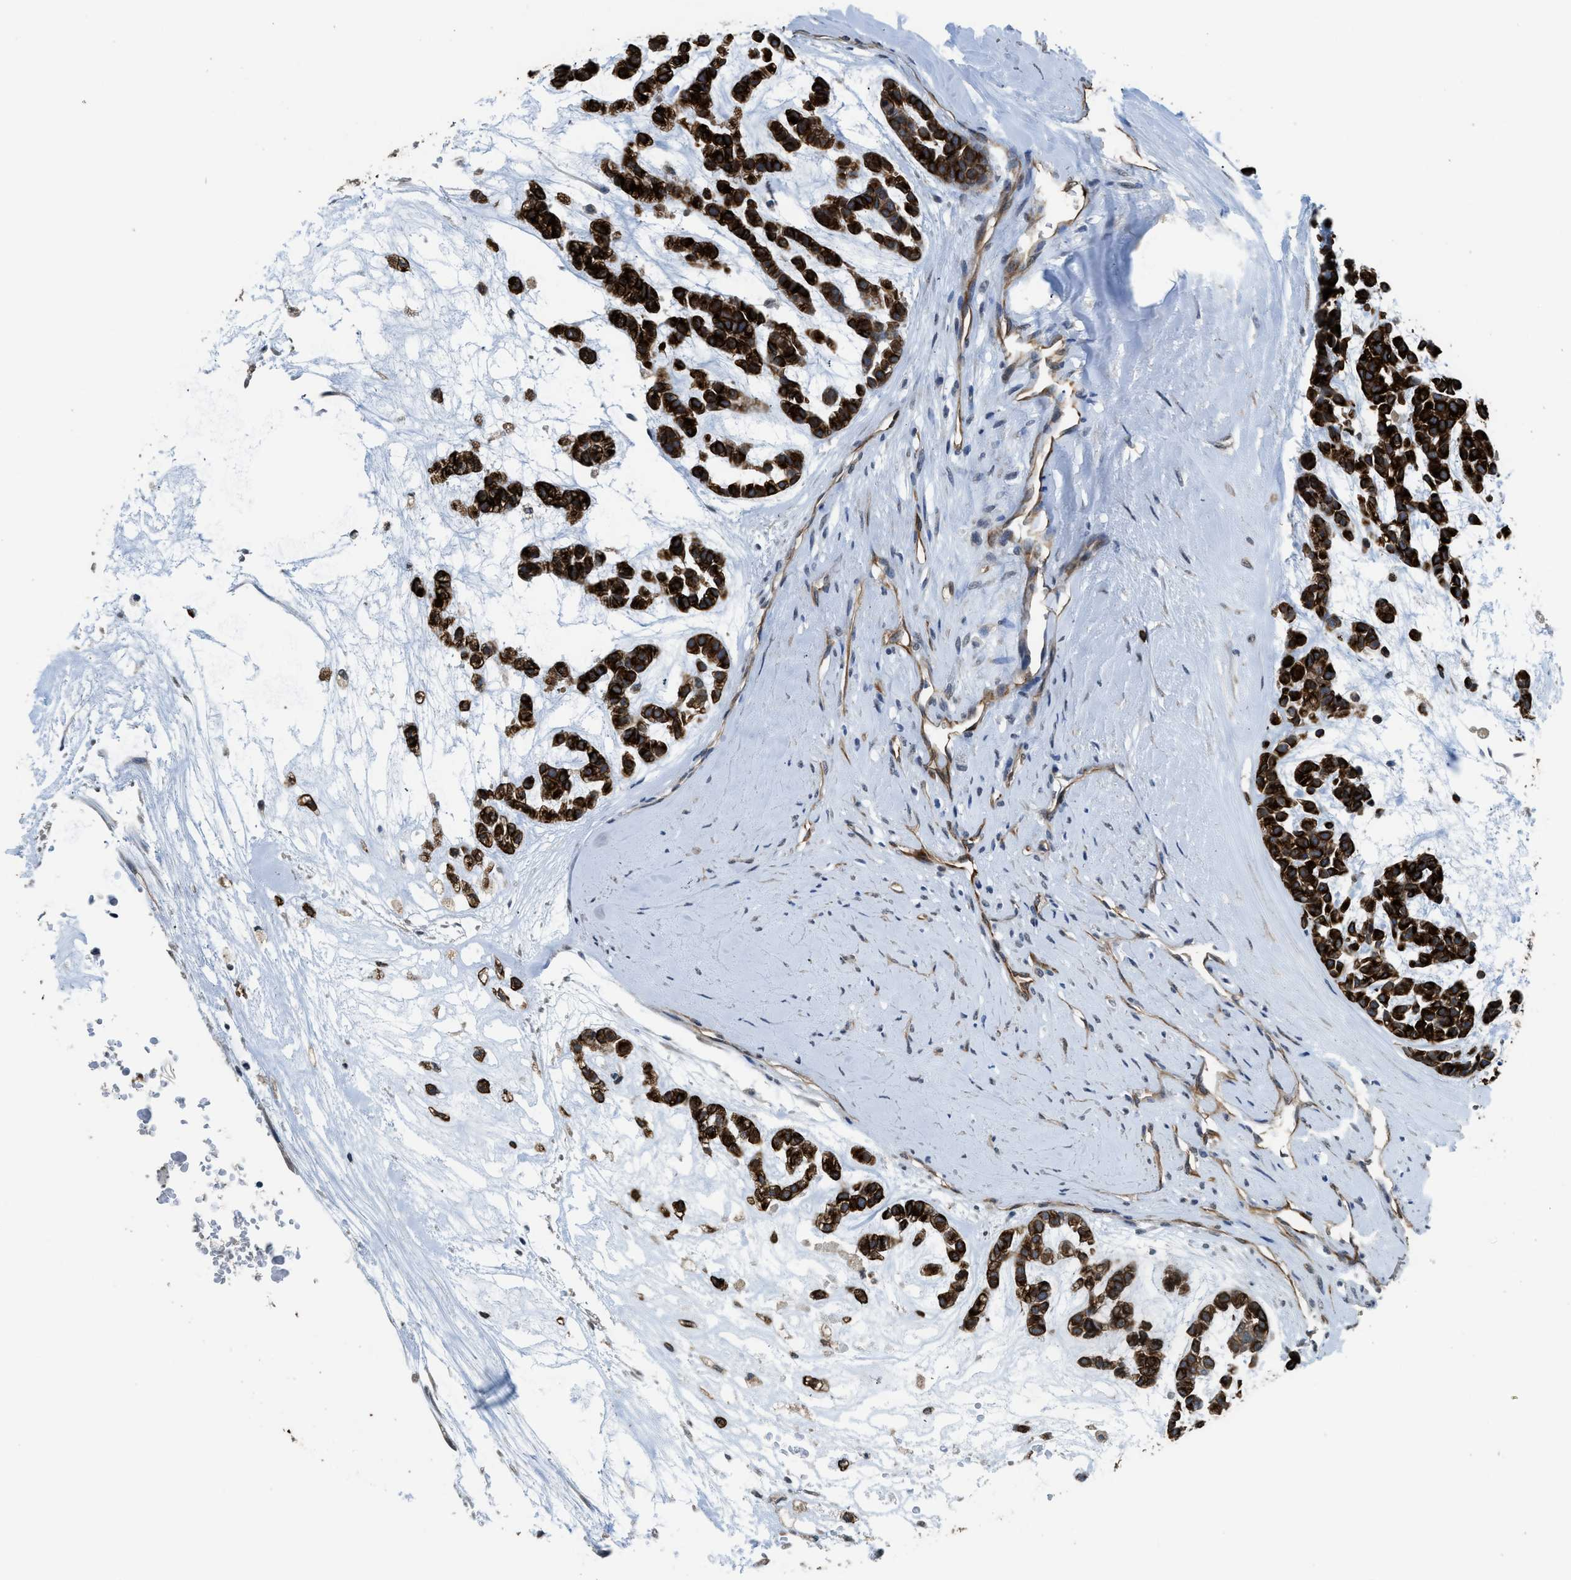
{"staining": {"intensity": "strong", "quantity": ">75%", "location": "cytoplasmic/membranous"}, "tissue": "head and neck cancer", "cell_type": "Tumor cells", "image_type": "cancer", "snomed": [{"axis": "morphology", "description": "Adenocarcinoma, NOS"}, {"axis": "morphology", "description": "Adenoma, NOS"}, {"axis": "topography", "description": "Head-Neck"}], "caption": "Tumor cells show high levels of strong cytoplasmic/membranous staining in about >75% of cells in head and neck adenocarcinoma. The staining was performed using DAB (3,3'-diaminobenzidine) to visualize the protein expression in brown, while the nuclei were stained in blue with hematoxylin (Magnification: 20x).", "gene": "SYNM", "patient": {"sex": "female", "age": 55}}